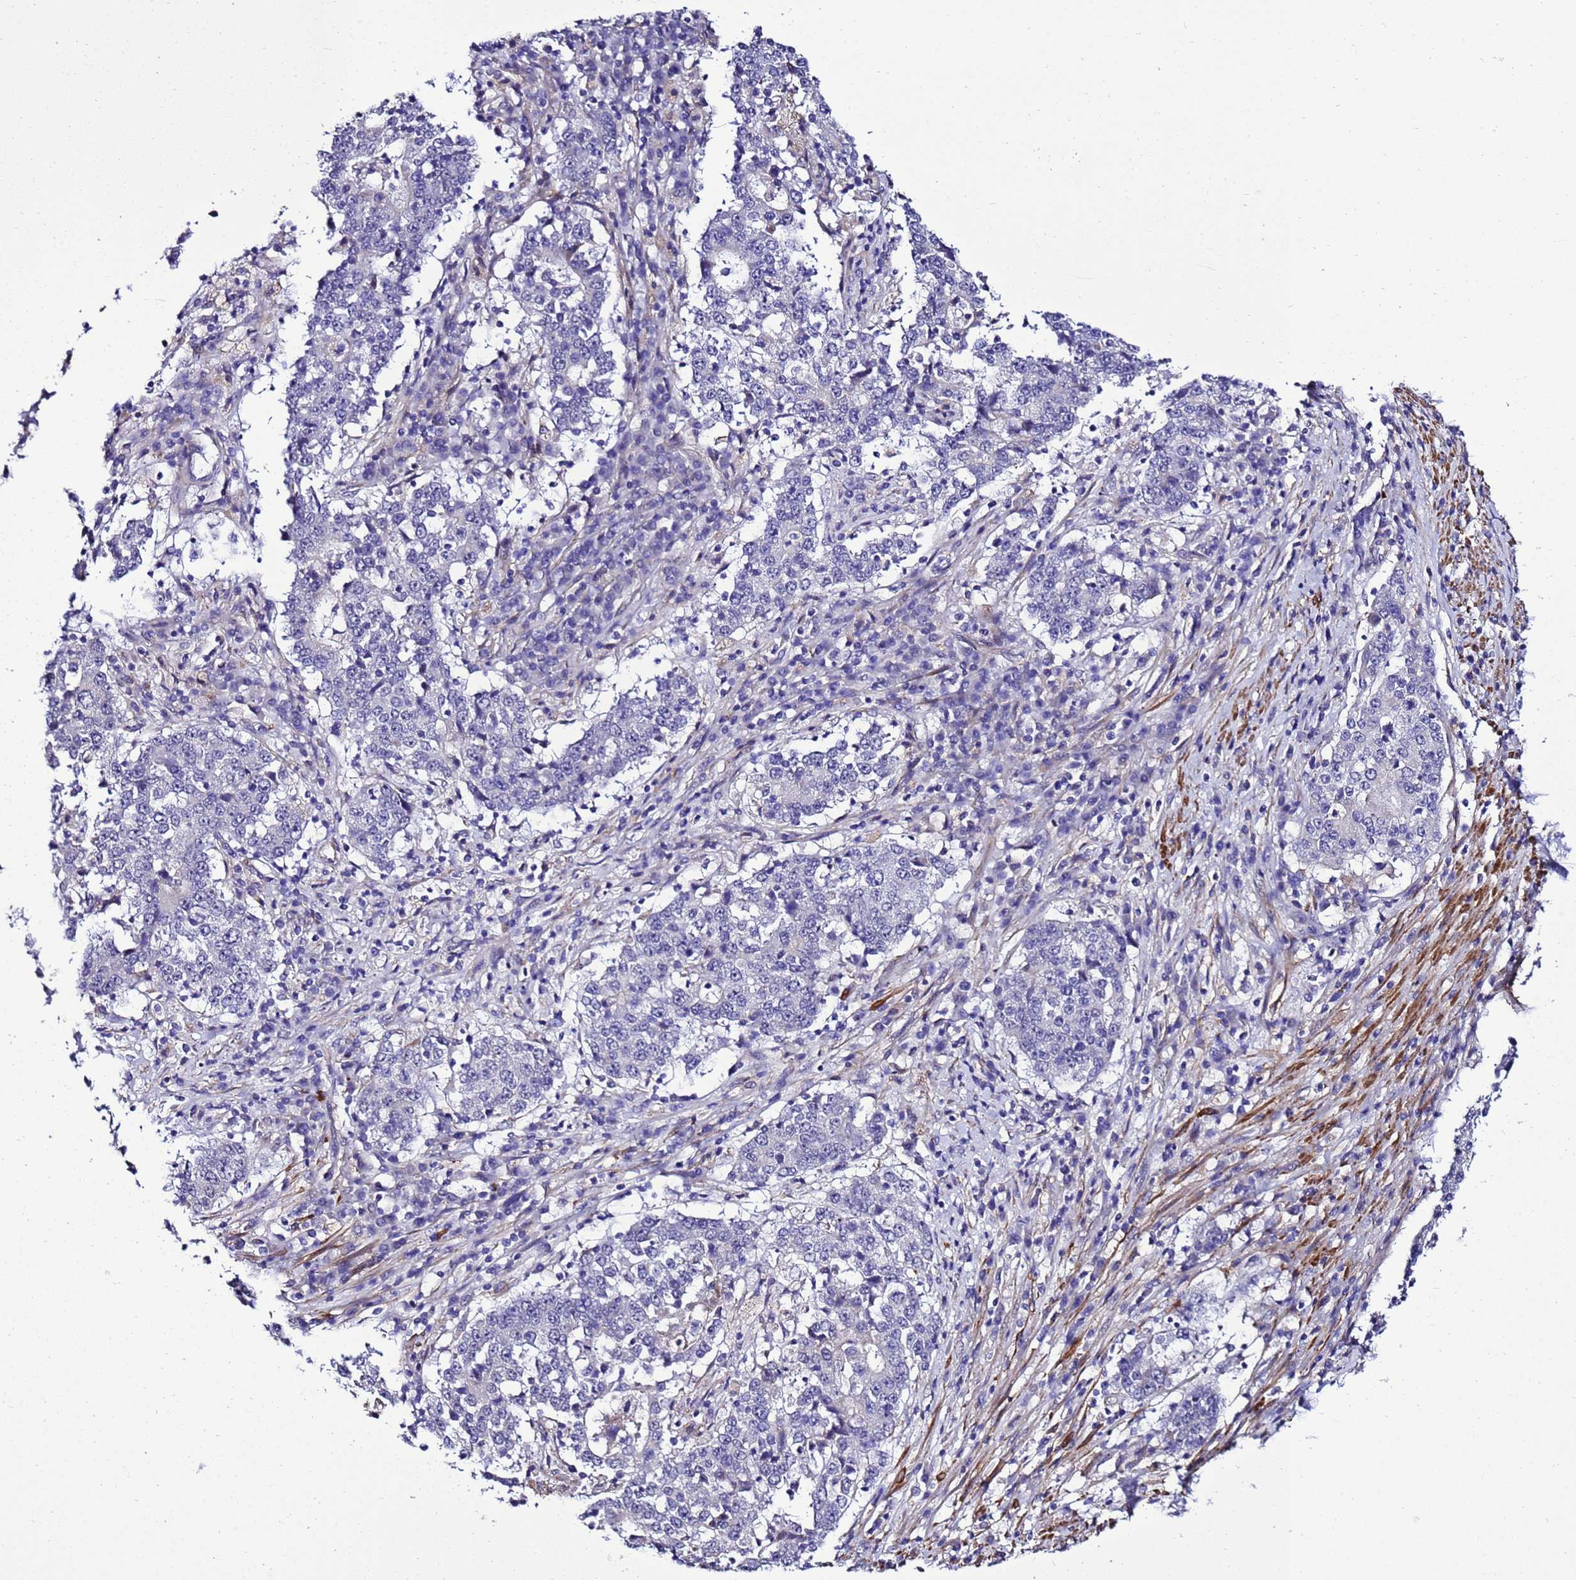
{"staining": {"intensity": "negative", "quantity": "none", "location": "none"}, "tissue": "stomach cancer", "cell_type": "Tumor cells", "image_type": "cancer", "snomed": [{"axis": "morphology", "description": "Adenocarcinoma, NOS"}, {"axis": "topography", "description": "Stomach"}], "caption": "Tumor cells are negative for brown protein staining in stomach adenocarcinoma.", "gene": "GZF1", "patient": {"sex": "male", "age": 59}}